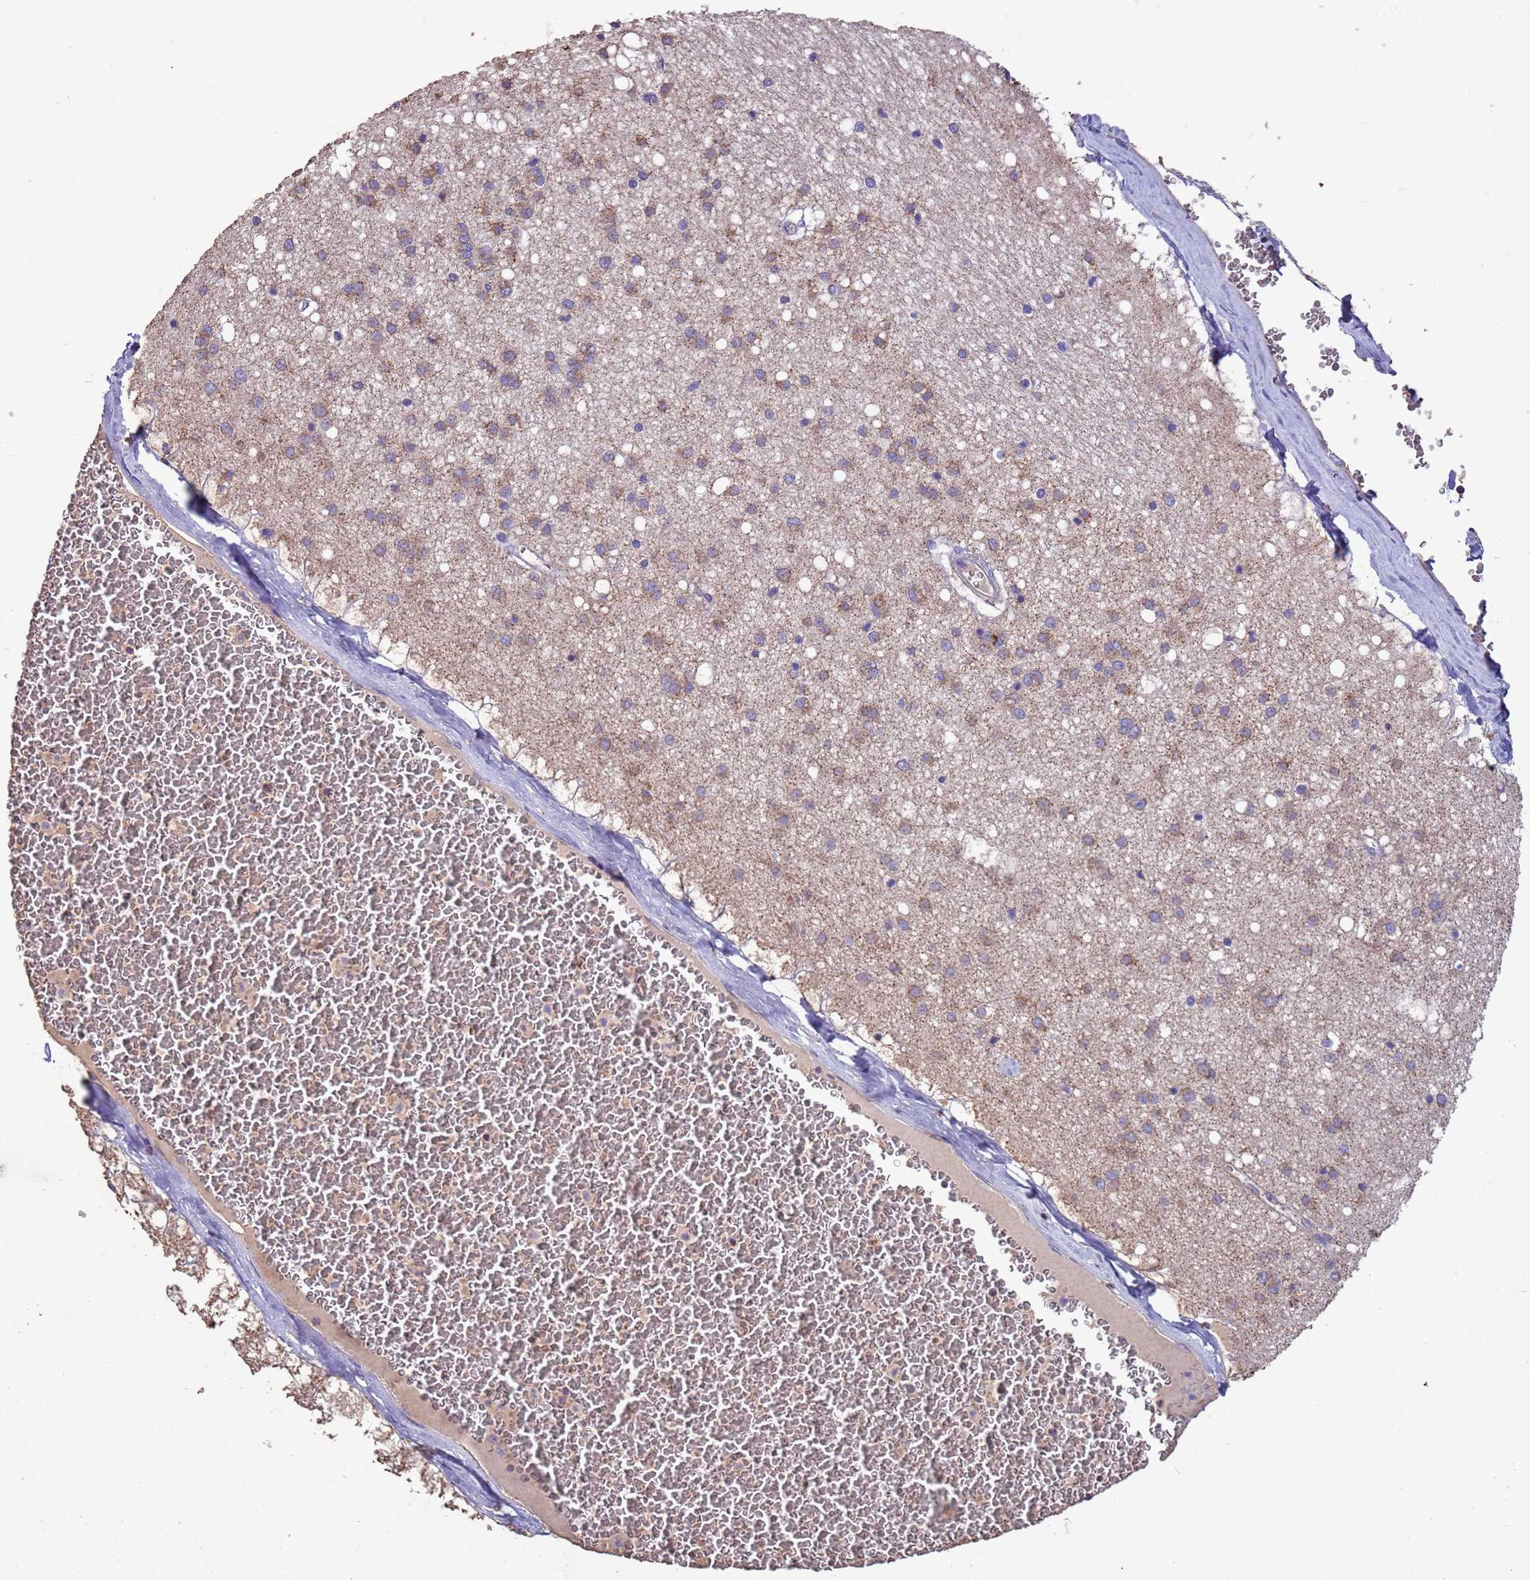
{"staining": {"intensity": "weak", "quantity": "25%-75%", "location": "cytoplasmic/membranous"}, "tissue": "caudate", "cell_type": "Glial cells", "image_type": "normal", "snomed": [{"axis": "morphology", "description": "Normal tissue, NOS"}, {"axis": "topography", "description": "Lateral ventricle wall"}], "caption": "Caudate was stained to show a protein in brown. There is low levels of weak cytoplasmic/membranous expression in approximately 25%-75% of glial cells. The staining was performed using DAB to visualize the protein expression in brown, while the nuclei were stained in blue with hematoxylin (Magnification: 20x).", "gene": "ZNFX1", "patient": {"sex": "male", "age": 37}}